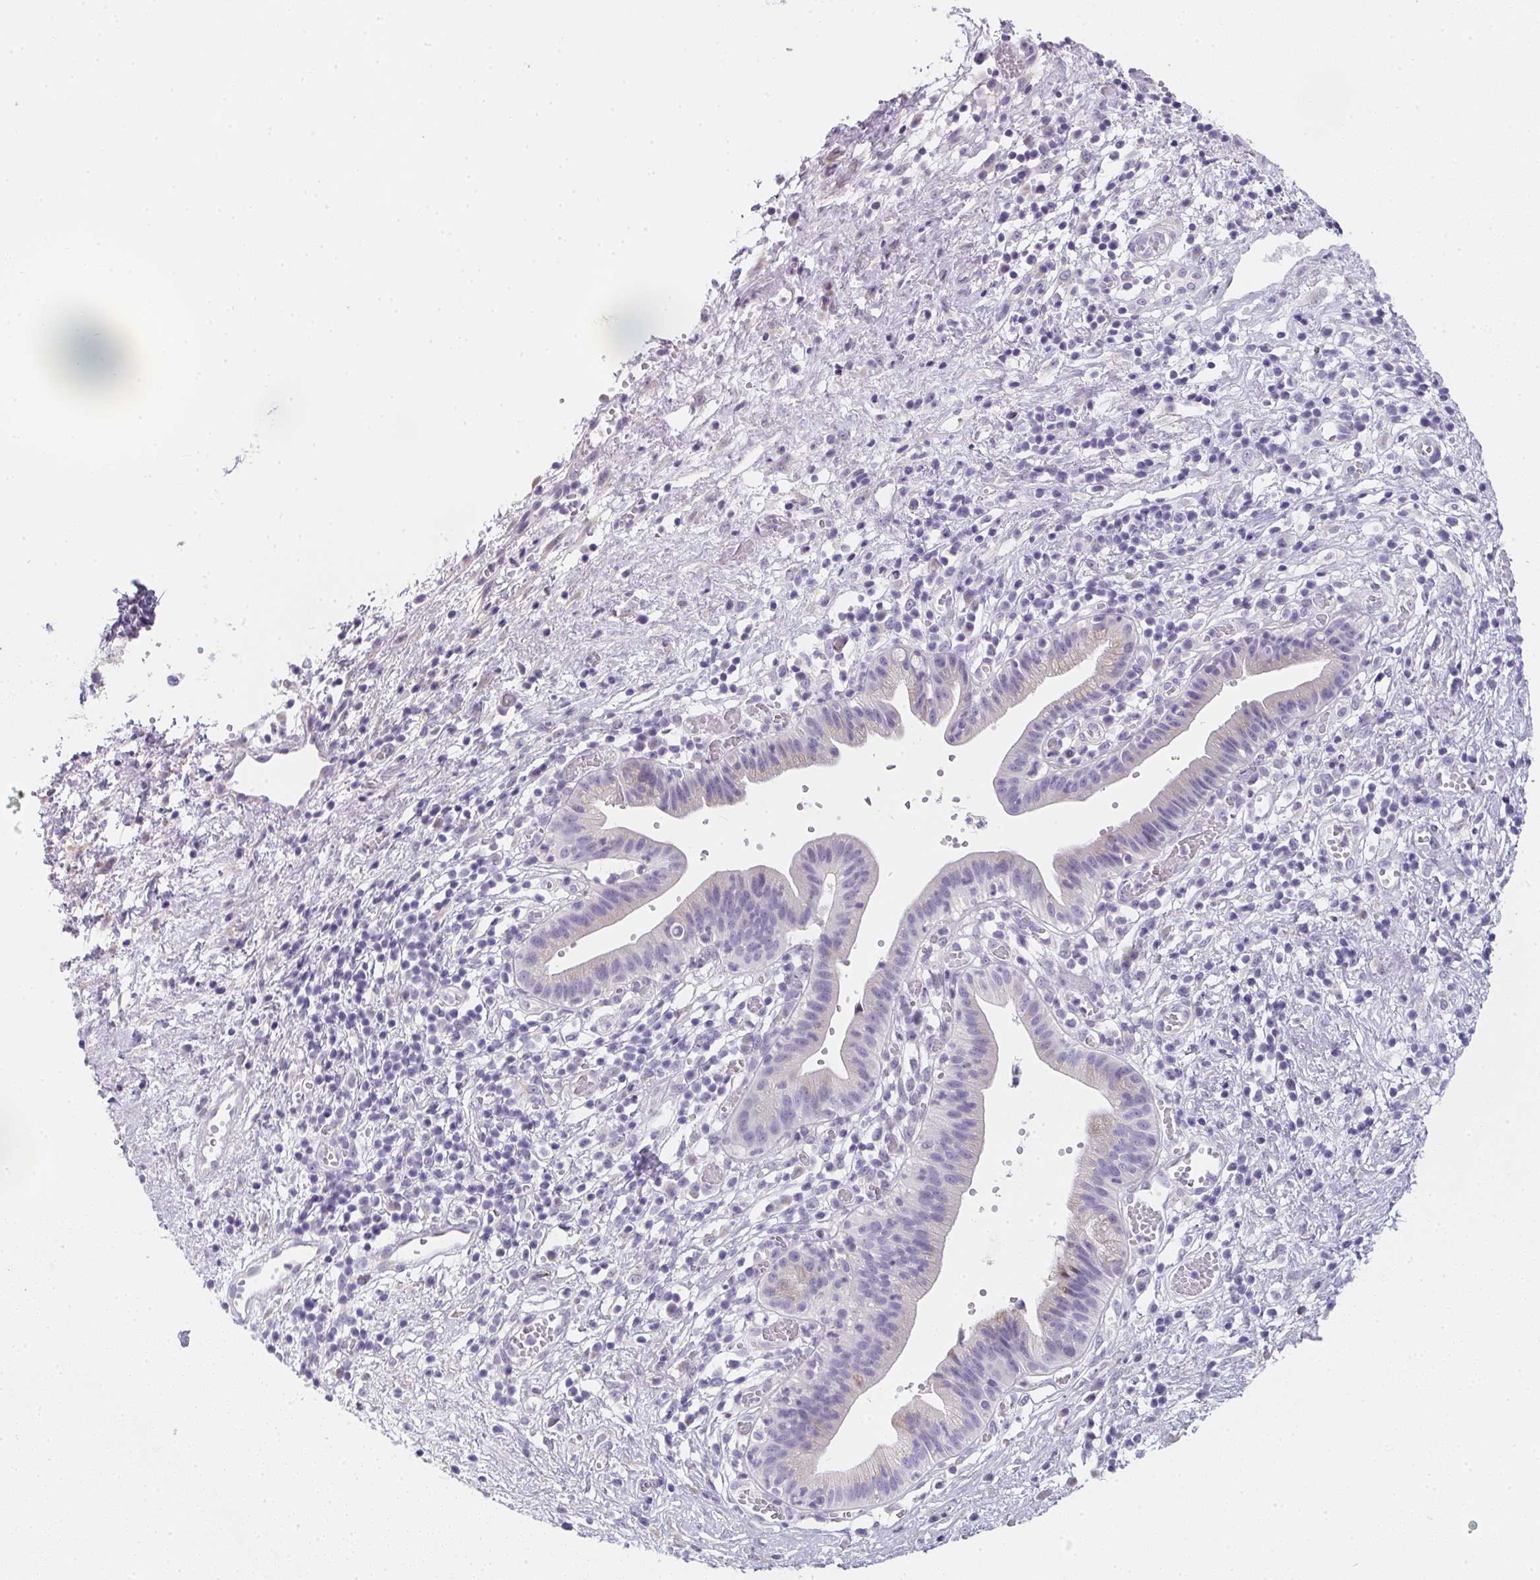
{"staining": {"intensity": "weak", "quantity": "<25%", "location": "cytoplasmic/membranous"}, "tissue": "pancreatic cancer", "cell_type": "Tumor cells", "image_type": "cancer", "snomed": [{"axis": "morphology", "description": "Adenocarcinoma, NOS"}, {"axis": "topography", "description": "Pancreas"}], "caption": "Tumor cells show no significant protein expression in pancreatic cancer (adenocarcinoma).", "gene": "MAP1A", "patient": {"sex": "female", "age": 73}}